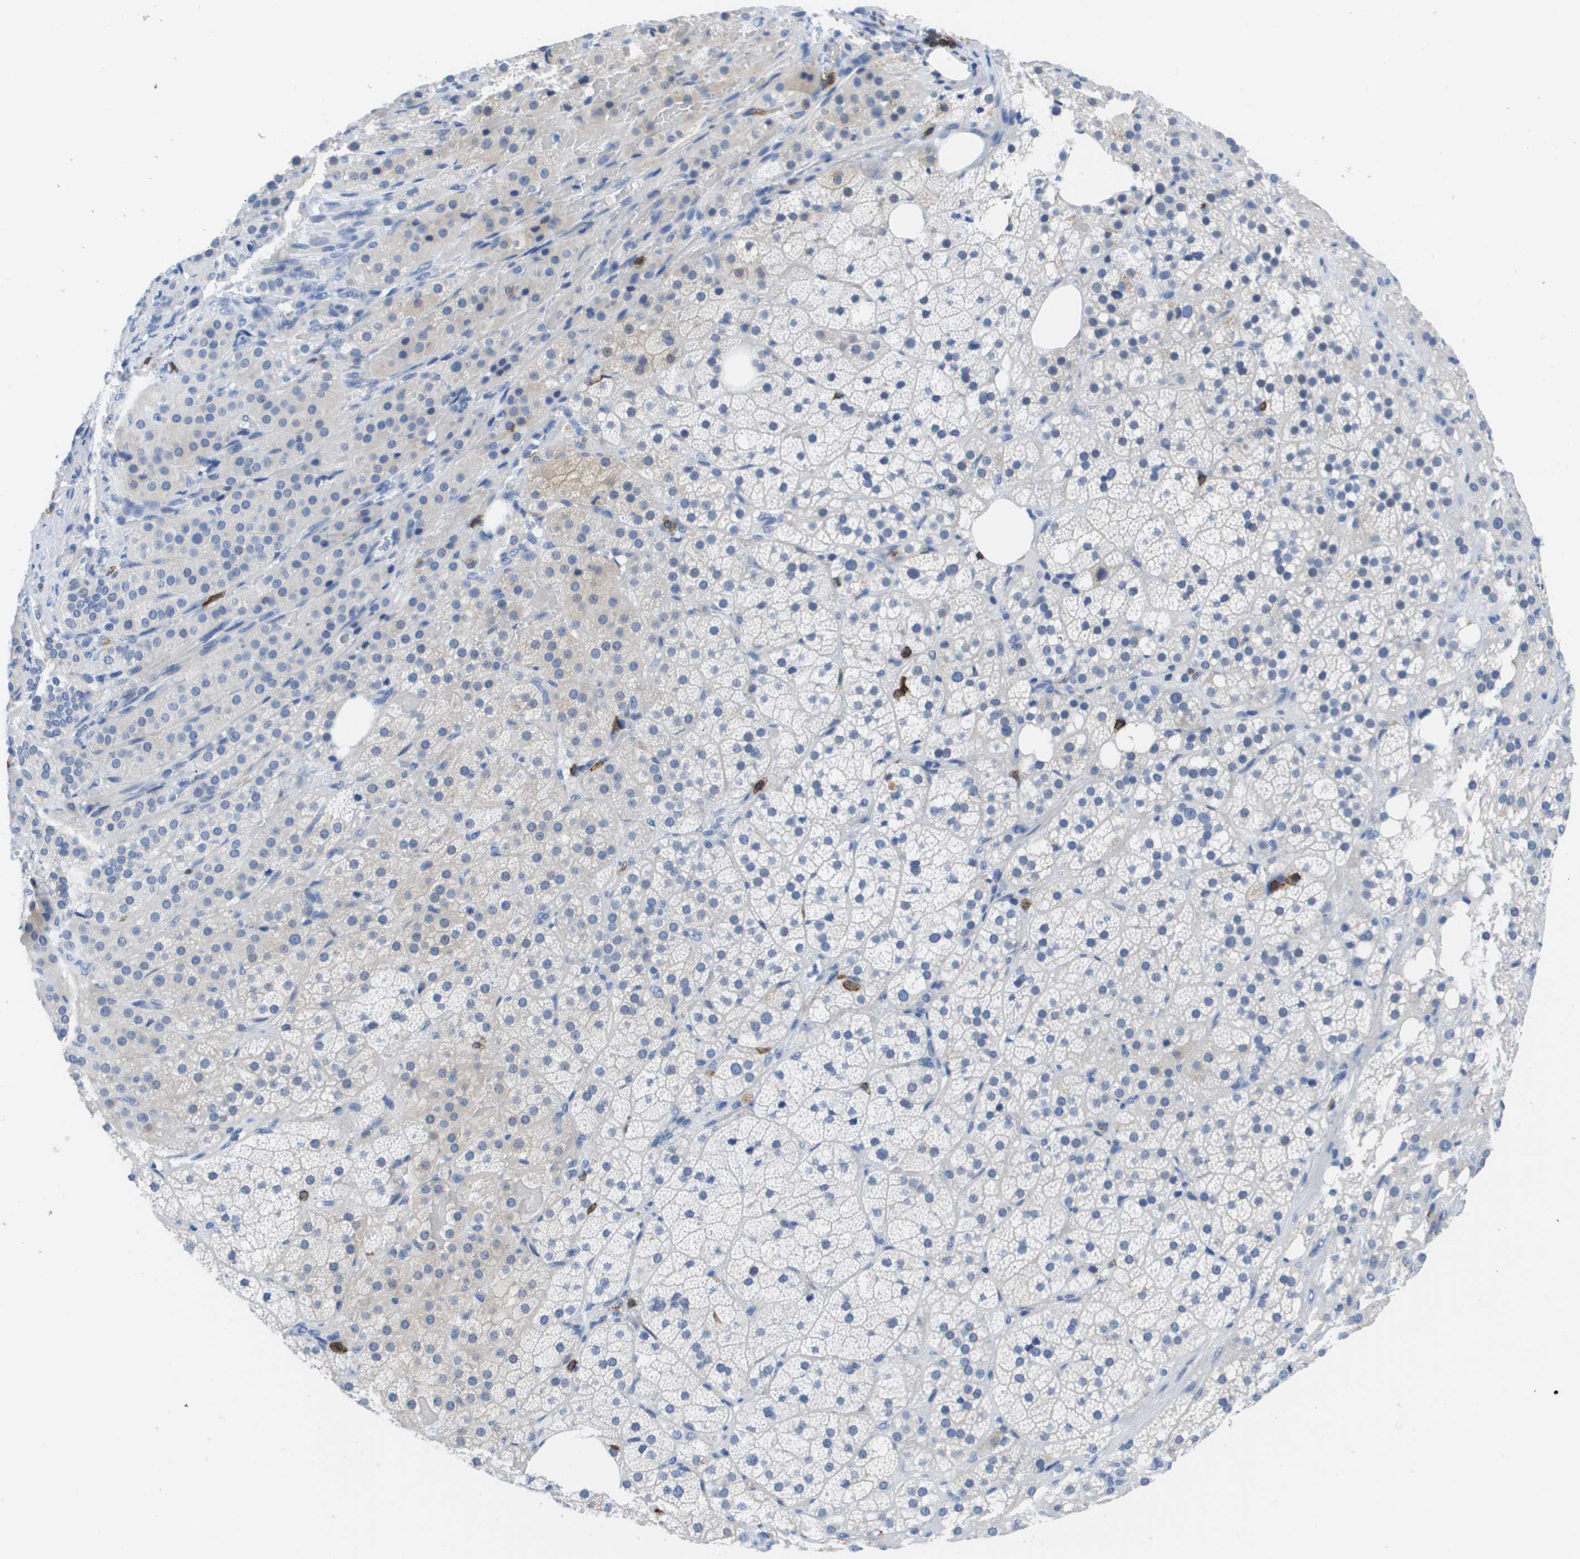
{"staining": {"intensity": "negative", "quantity": "none", "location": "none"}, "tissue": "adrenal gland", "cell_type": "Glandular cells", "image_type": "normal", "snomed": [{"axis": "morphology", "description": "Normal tissue, NOS"}, {"axis": "topography", "description": "Adrenal gland"}], "caption": "Protein analysis of unremarkable adrenal gland reveals no significant positivity in glandular cells.", "gene": "MS4A1", "patient": {"sex": "female", "age": 59}}